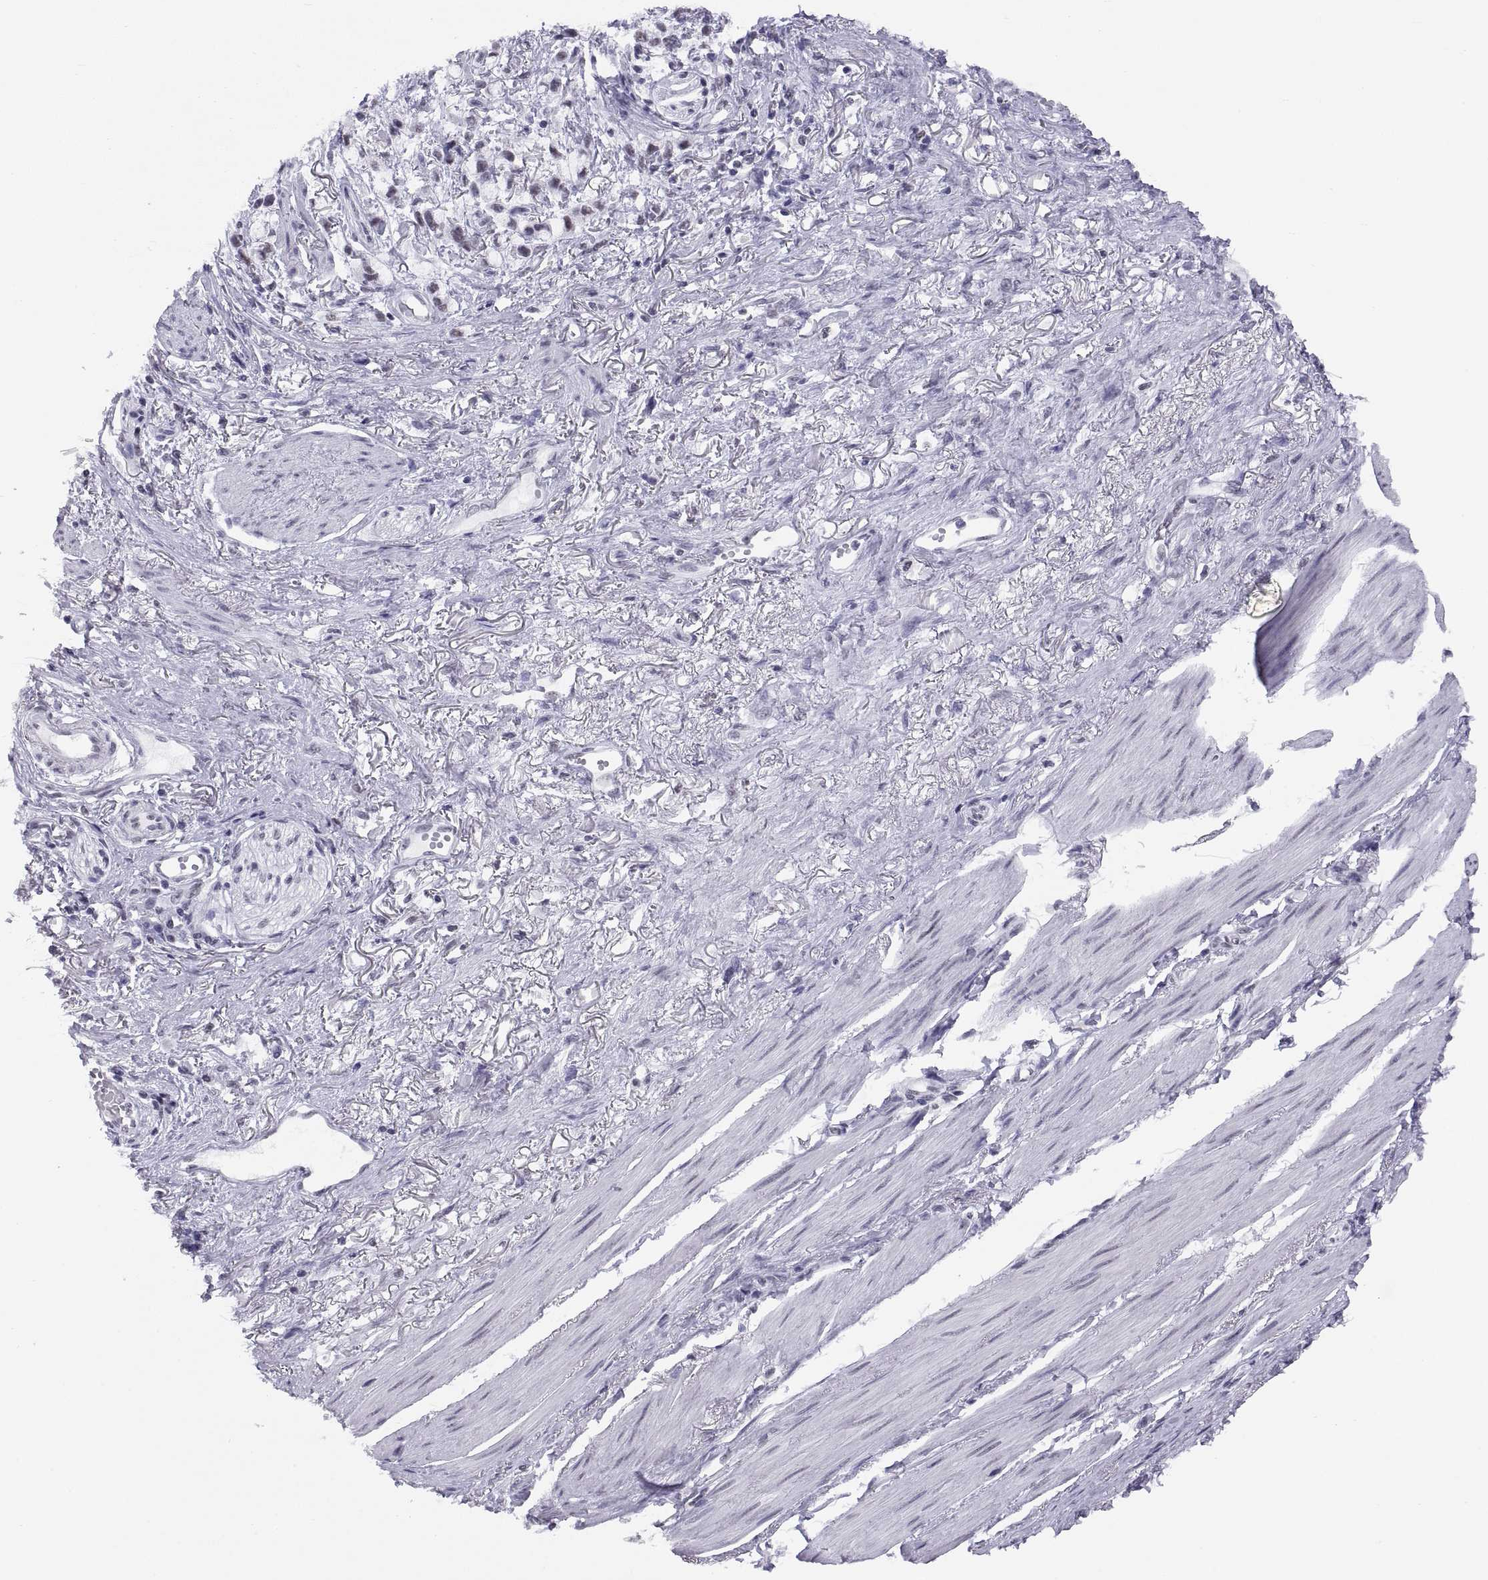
{"staining": {"intensity": "negative", "quantity": "none", "location": "none"}, "tissue": "stomach cancer", "cell_type": "Tumor cells", "image_type": "cancer", "snomed": [{"axis": "morphology", "description": "Adenocarcinoma, NOS"}, {"axis": "topography", "description": "Stomach"}], "caption": "Adenocarcinoma (stomach) was stained to show a protein in brown. There is no significant positivity in tumor cells.", "gene": "NEUROD6", "patient": {"sex": "female", "age": 81}}